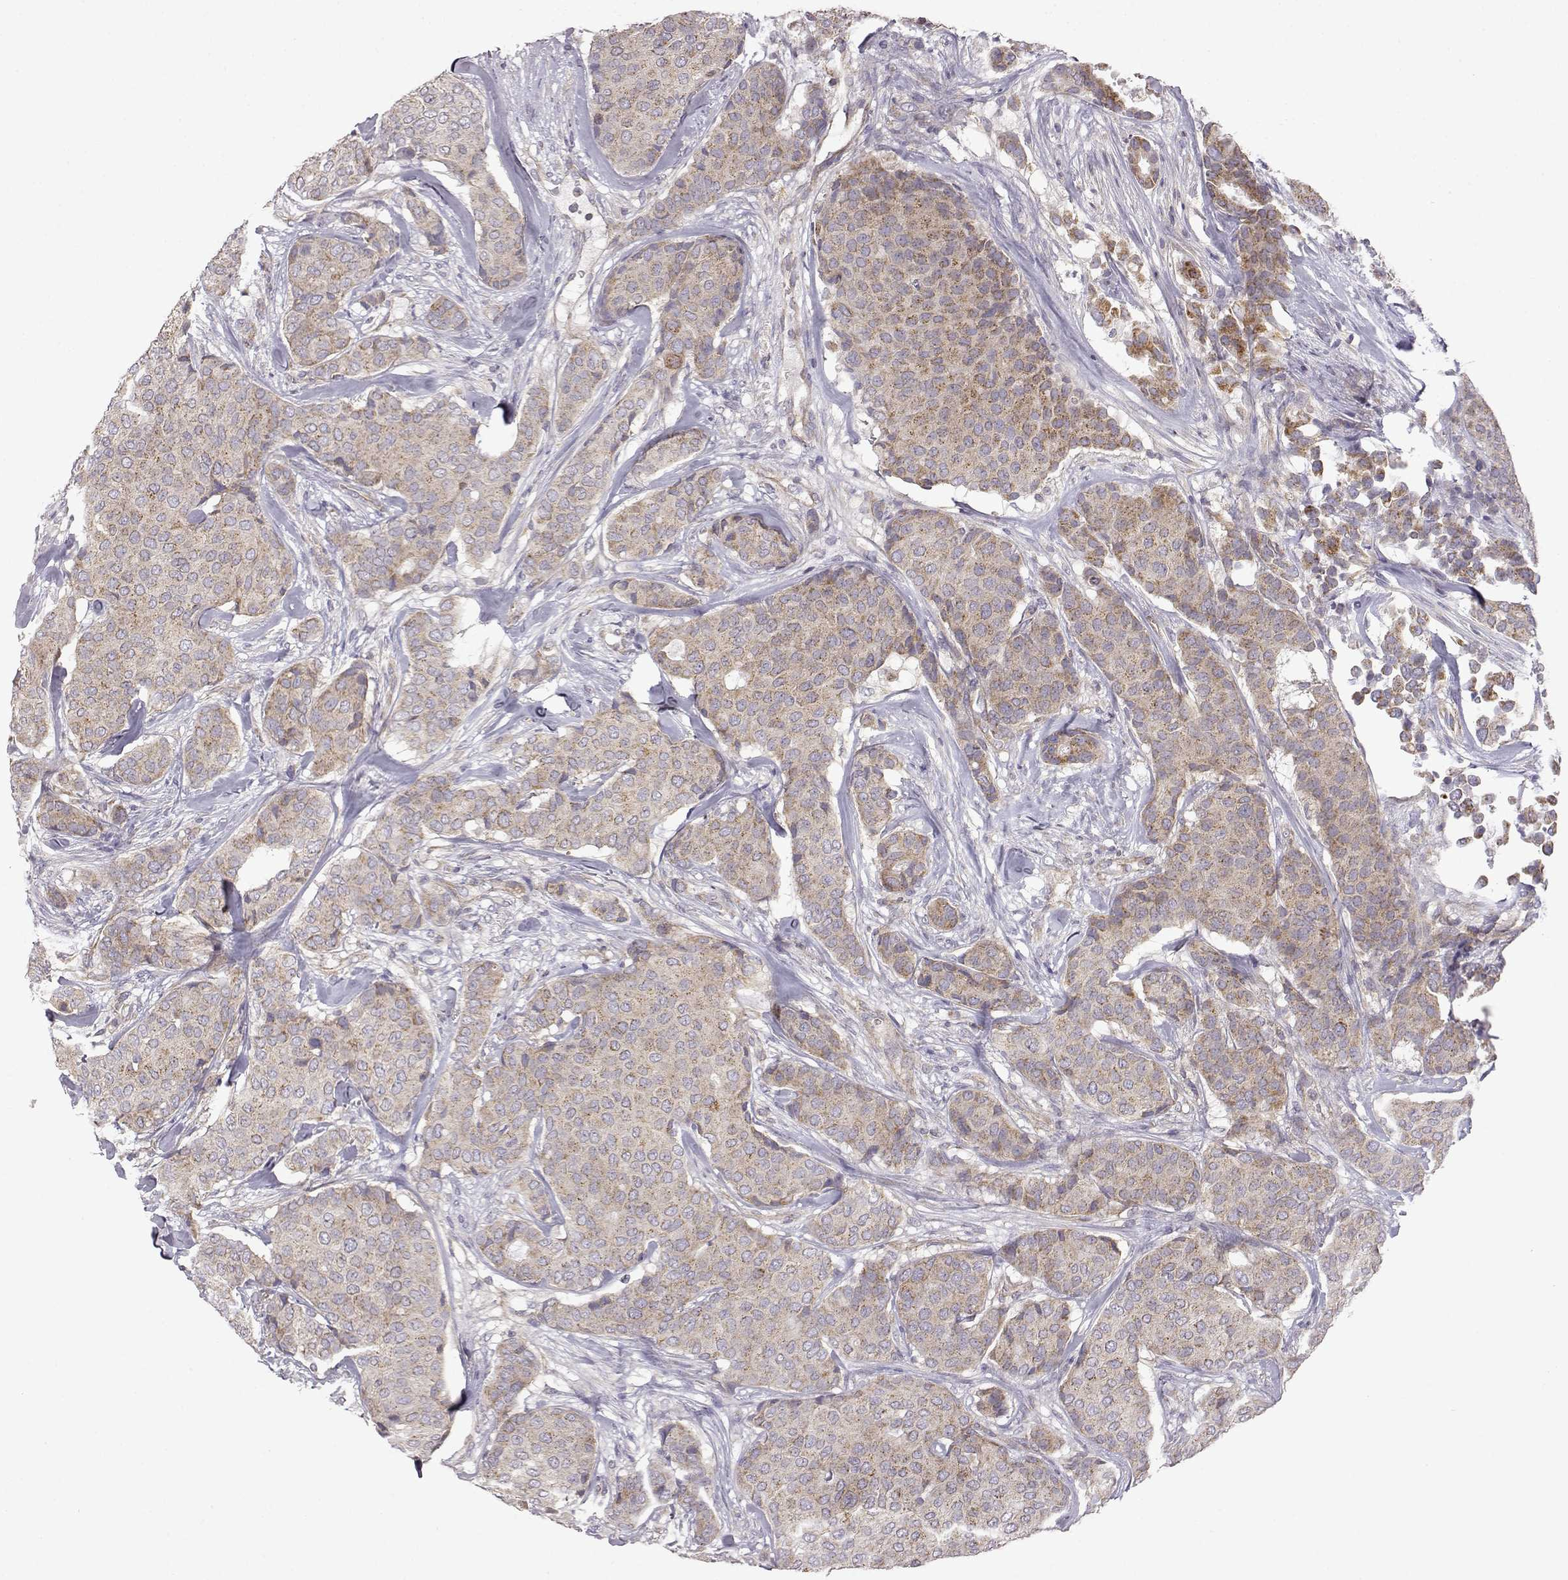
{"staining": {"intensity": "weak", "quantity": ">75%", "location": "cytoplasmic/membranous"}, "tissue": "breast cancer", "cell_type": "Tumor cells", "image_type": "cancer", "snomed": [{"axis": "morphology", "description": "Duct carcinoma"}, {"axis": "topography", "description": "Breast"}], "caption": "Immunohistochemical staining of invasive ductal carcinoma (breast) demonstrates low levels of weak cytoplasmic/membranous protein staining in approximately >75% of tumor cells.", "gene": "DDC", "patient": {"sex": "female", "age": 75}}